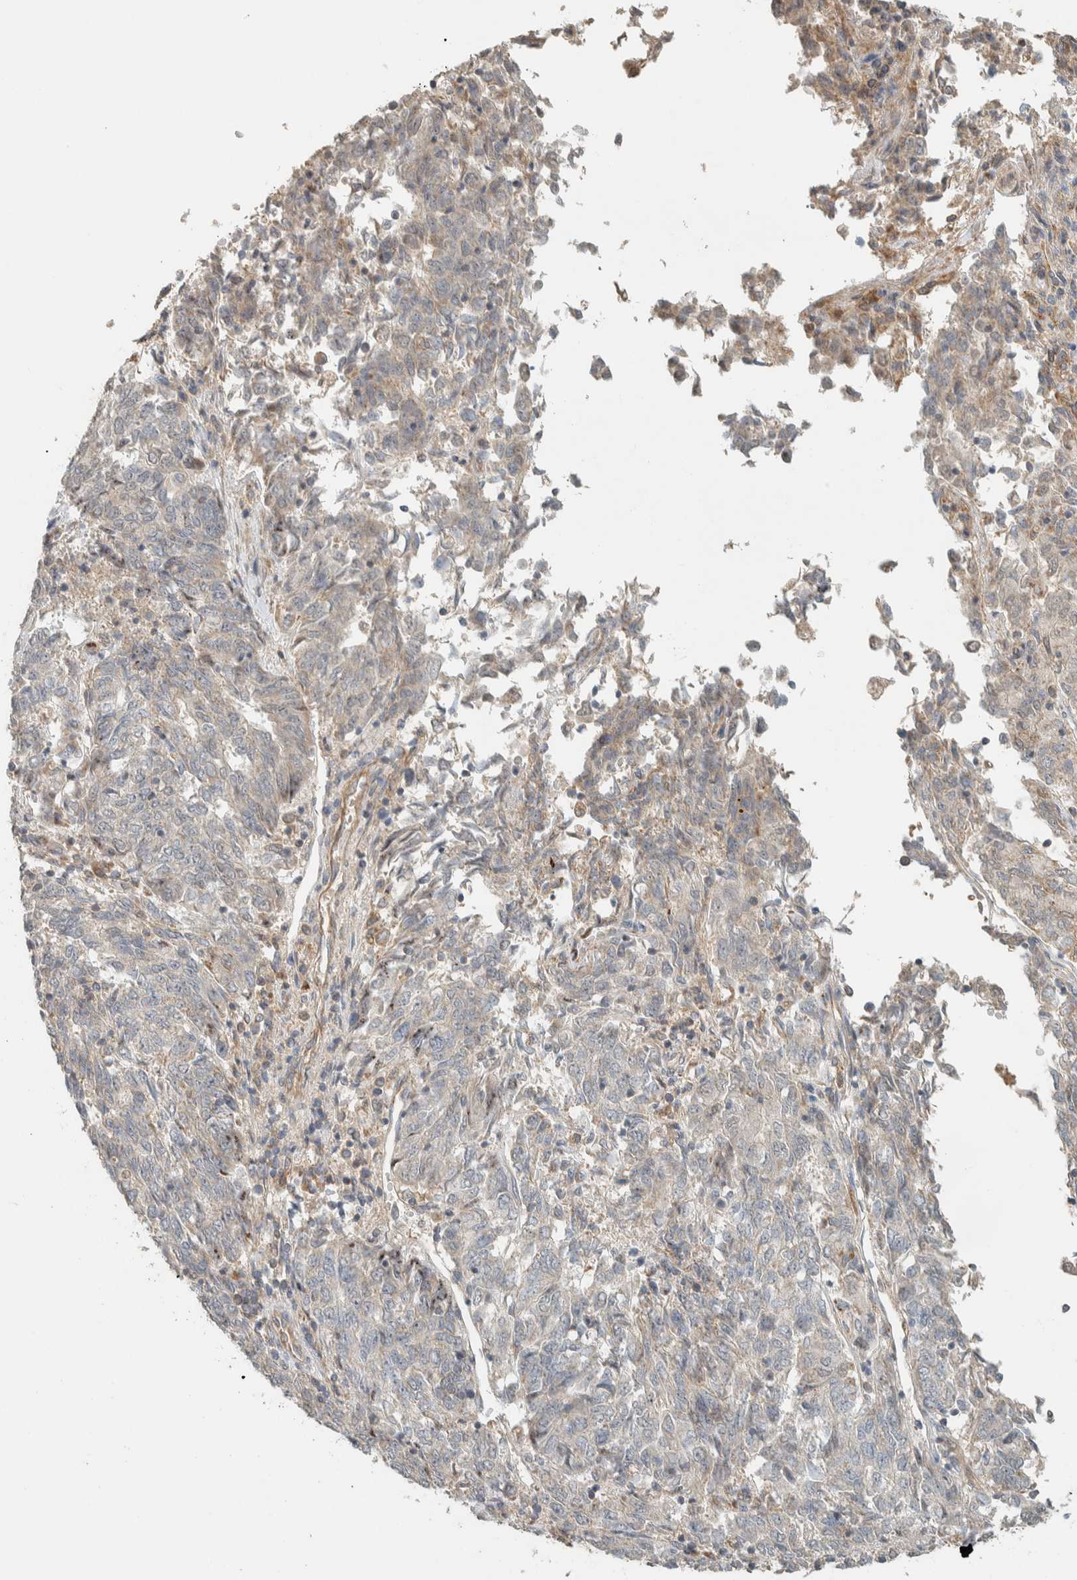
{"staining": {"intensity": "weak", "quantity": "<25%", "location": "cytoplasmic/membranous"}, "tissue": "endometrial cancer", "cell_type": "Tumor cells", "image_type": "cancer", "snomed": [{"axis": "morphology", "description": "Adenocarcinoma, NOS"}, {"axis": "topography", "description": "Endometrium"}], "caption": "The micrograph displays no significant positivity in tumor cells of adenocarcinoma (endometrial). Brightfield microscopy of immunohistochemistry stained with DAB (3,3'-diaminobenzidine) (brown) and hematoxylin (blue), captured at high magnification.", "gene": "PDE7B", "patient": {"sex": "female", "age": 80}}